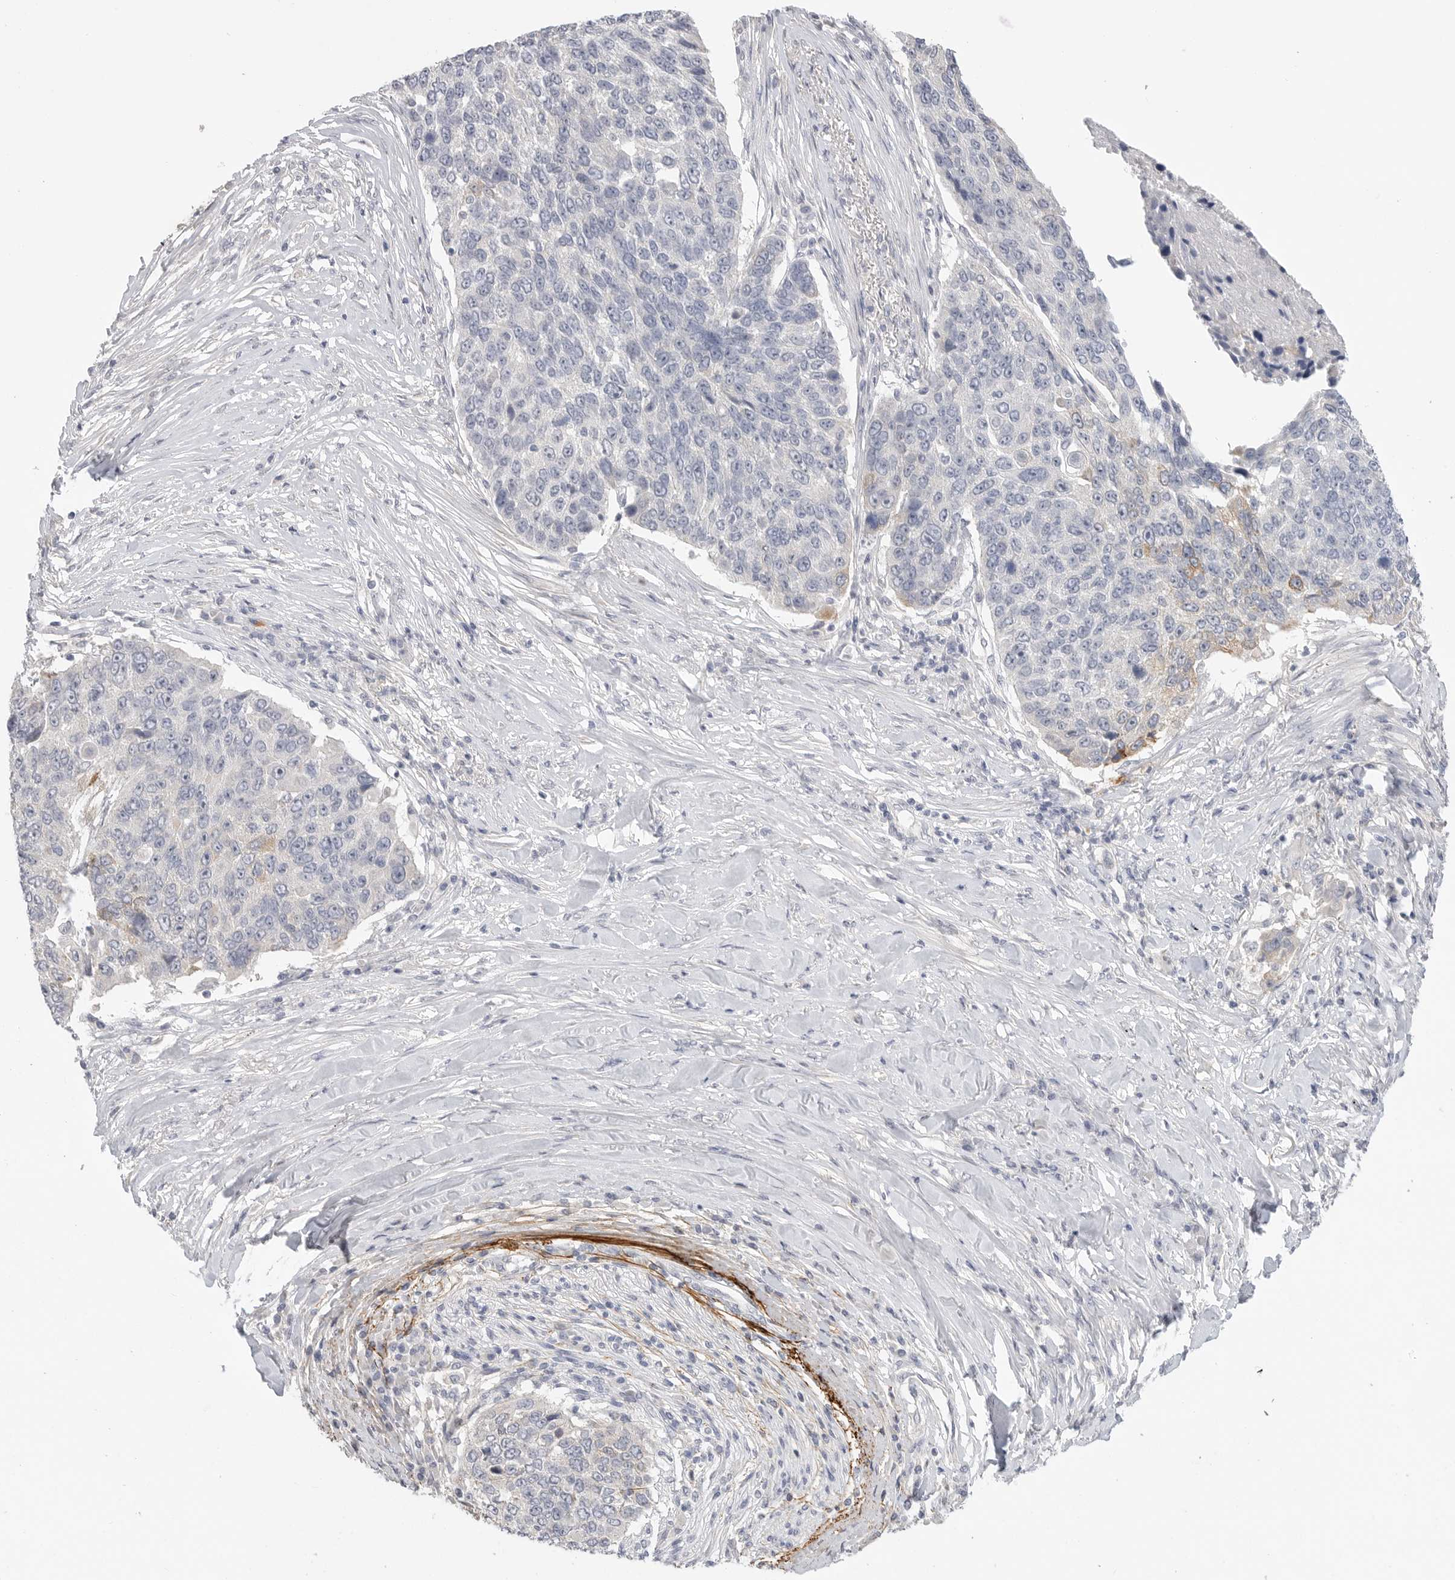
{"staining": {"intensity": "moderate", "quantity": "<25%", "location": "cytoplasmic/membranous"}, "tissue": "lung cancer", "cell_type": "Tumor cells", "image_type": "cancer", "snomed": [{"axis": "morphology", "description": "Squamous cell carcinoma, NOS"}, {"axis": "topography", "description": "Lung"}], "caption": "Lung cancer (squamous cell carcinoma) stained with DAB immunohistochemistry exhibits low levels of moderate cytoplasmic/membranous staining in approximately <25% of tumor cells.", "gene": "FBN2", "patient": {"sex": "male", "age": 66}}